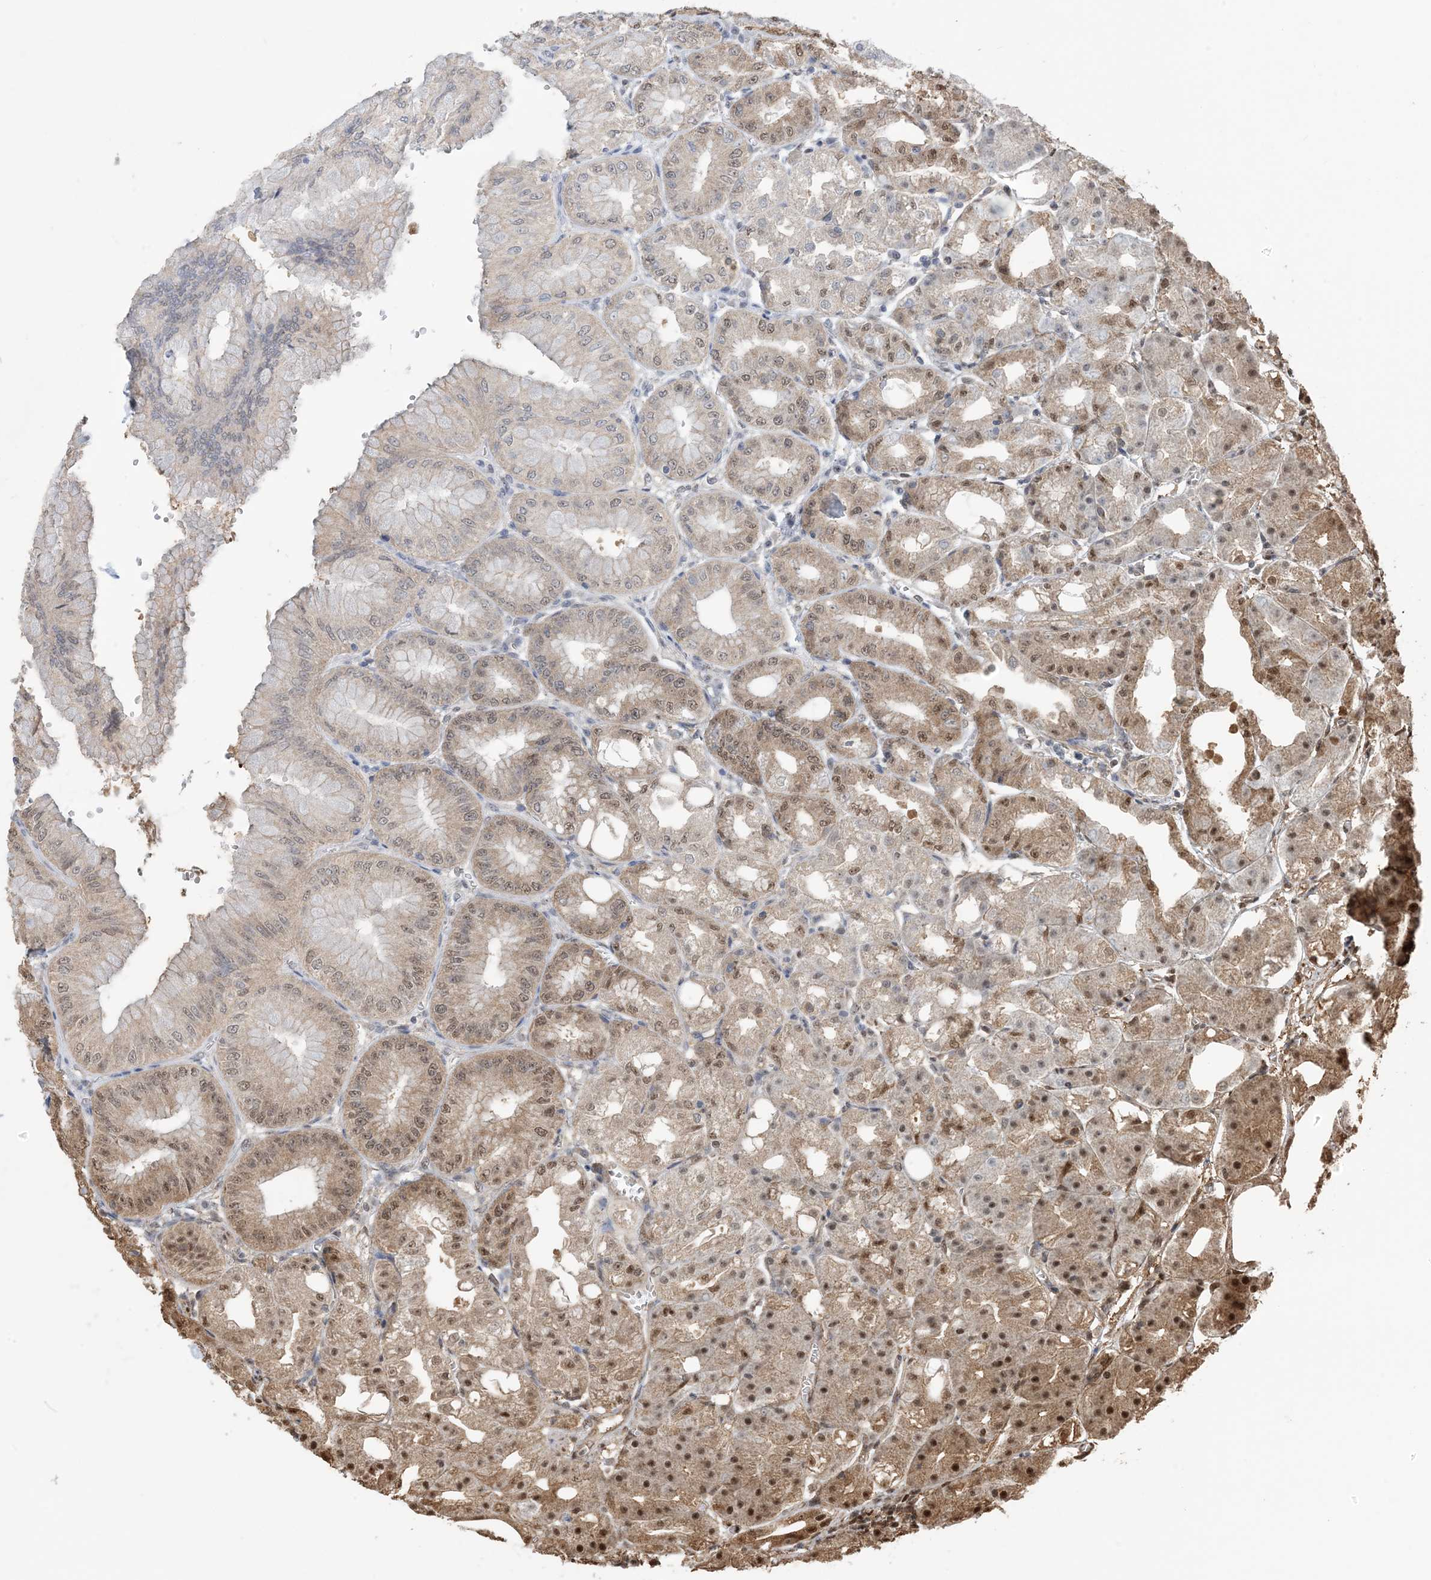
{"staining": {"intensity": "moderate", "quantity": ">75%", "location": "cytoplasmic/membranous,nuclear"}, "tissue": "stomach", "cell_type": "Glandular cells", "image_type": "normal", "snomed": [{"axis": "morphology", "description": "Normal tissue, NOS"}, {"axis": "topography", "description": "Stomach, lower"}], "caption": "This histopathology image demonstrates normal stomach stained with IHC to label a protein in brown. The cytoplasmic/membranous,nuclear of glandular cells show moderate positivity for the protein. Nuclei are counter-stained blue.", "gene": "HSPA1A", "patient": {"sex": "male", "age": 71}}